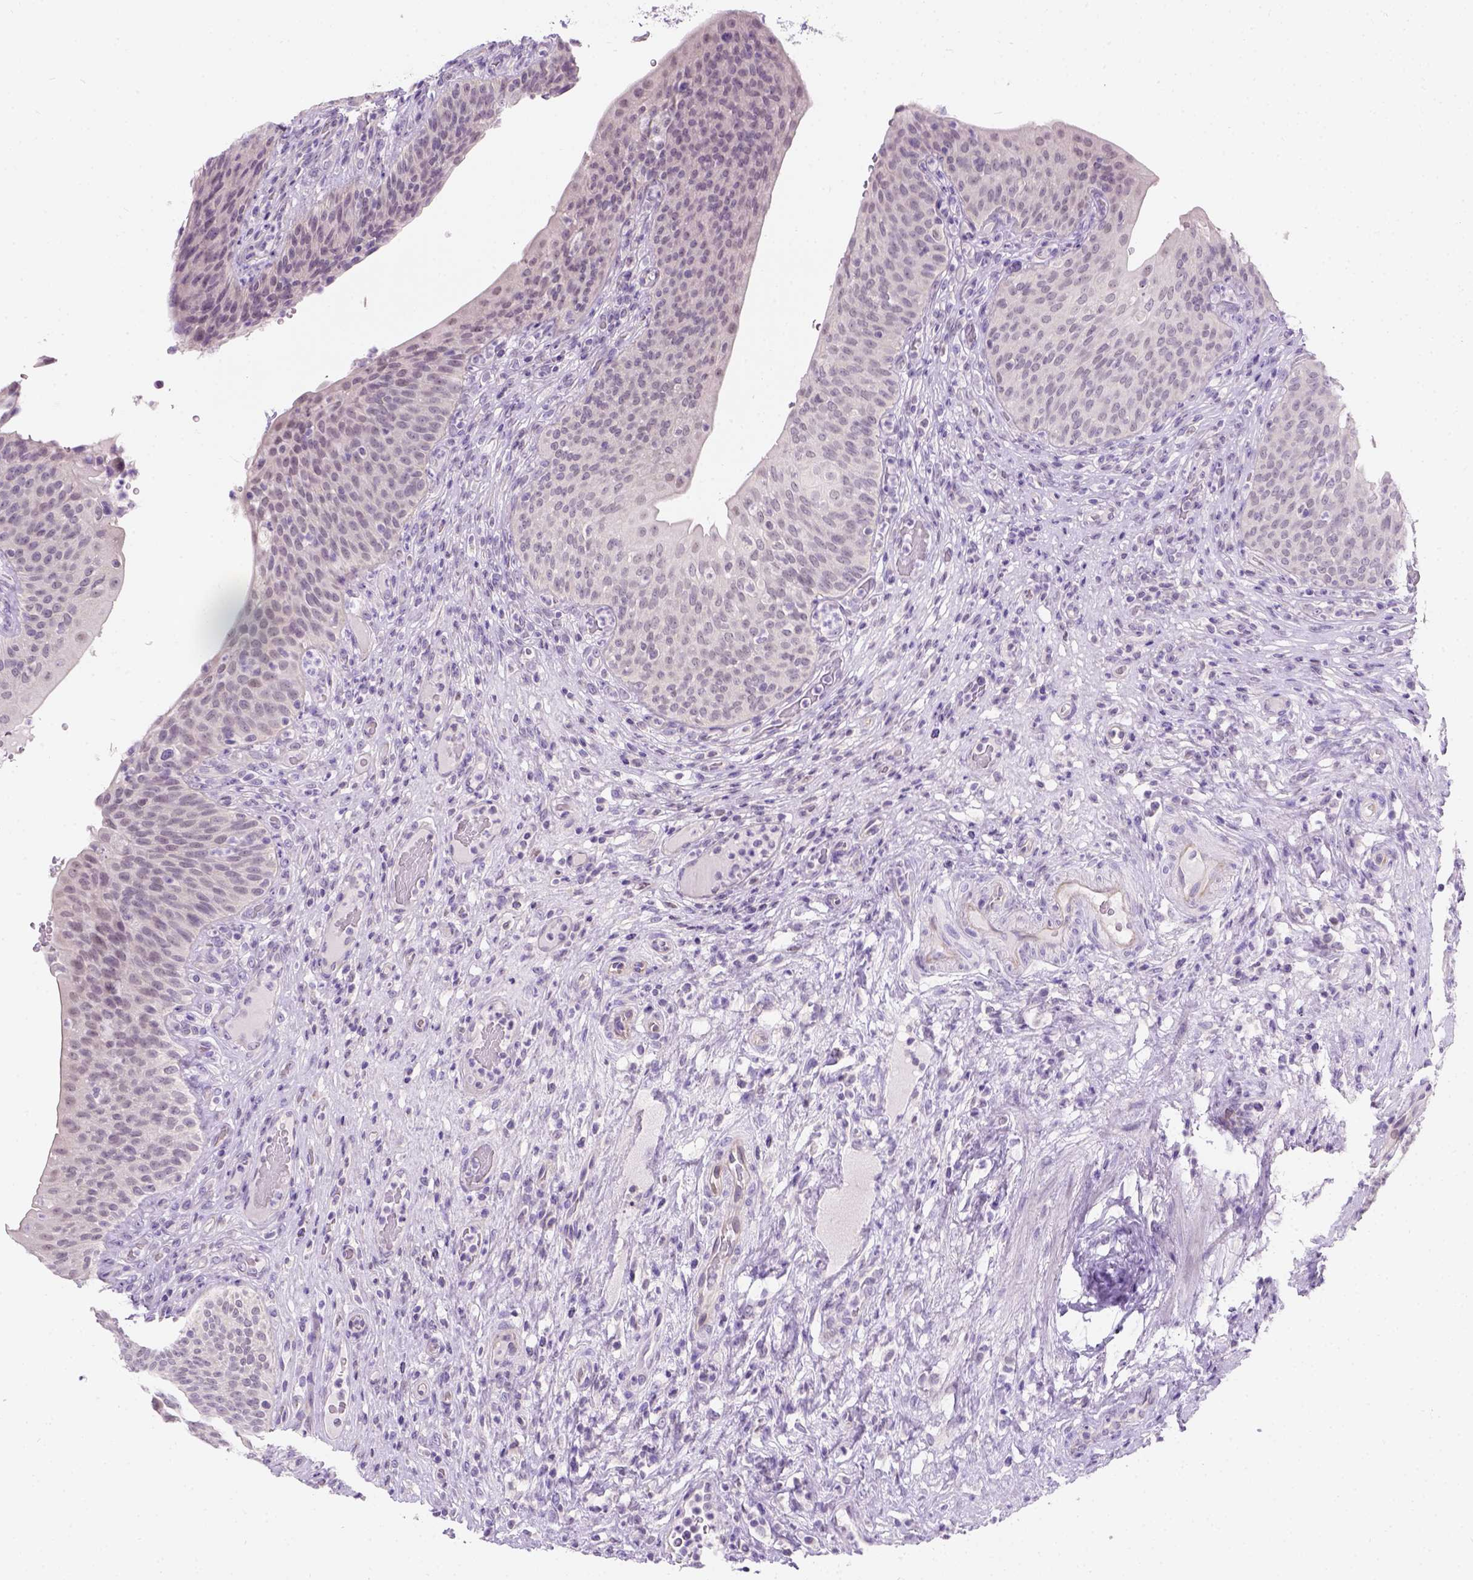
{"staining": {"intensity": "weak", "quantity": "<25%", "location": "nuclear"}, "tissue": "urinary bladder", "cell_type": "Urothelial cells", "image_type": "normal", "snomed": [{"axis": "morphology", "description": "Normal tissue, NOS"}, {"axis": "topography", "description": "Urinary bladder"}, {"axis": "topography", "description": "Peripheral nerve tissue"}], "caption": "Immunohistochemical staining of unremarkable human urinary bladder displays no significant positivity in urothelial cells. The staining was performed using DAB to visualize the protein expression in brown, while the nuclei were stained in blue with hematoxylin (Magnification: 20x).", "gene": "C20orf144", "patient": {"sex": "male", "age": 66}}